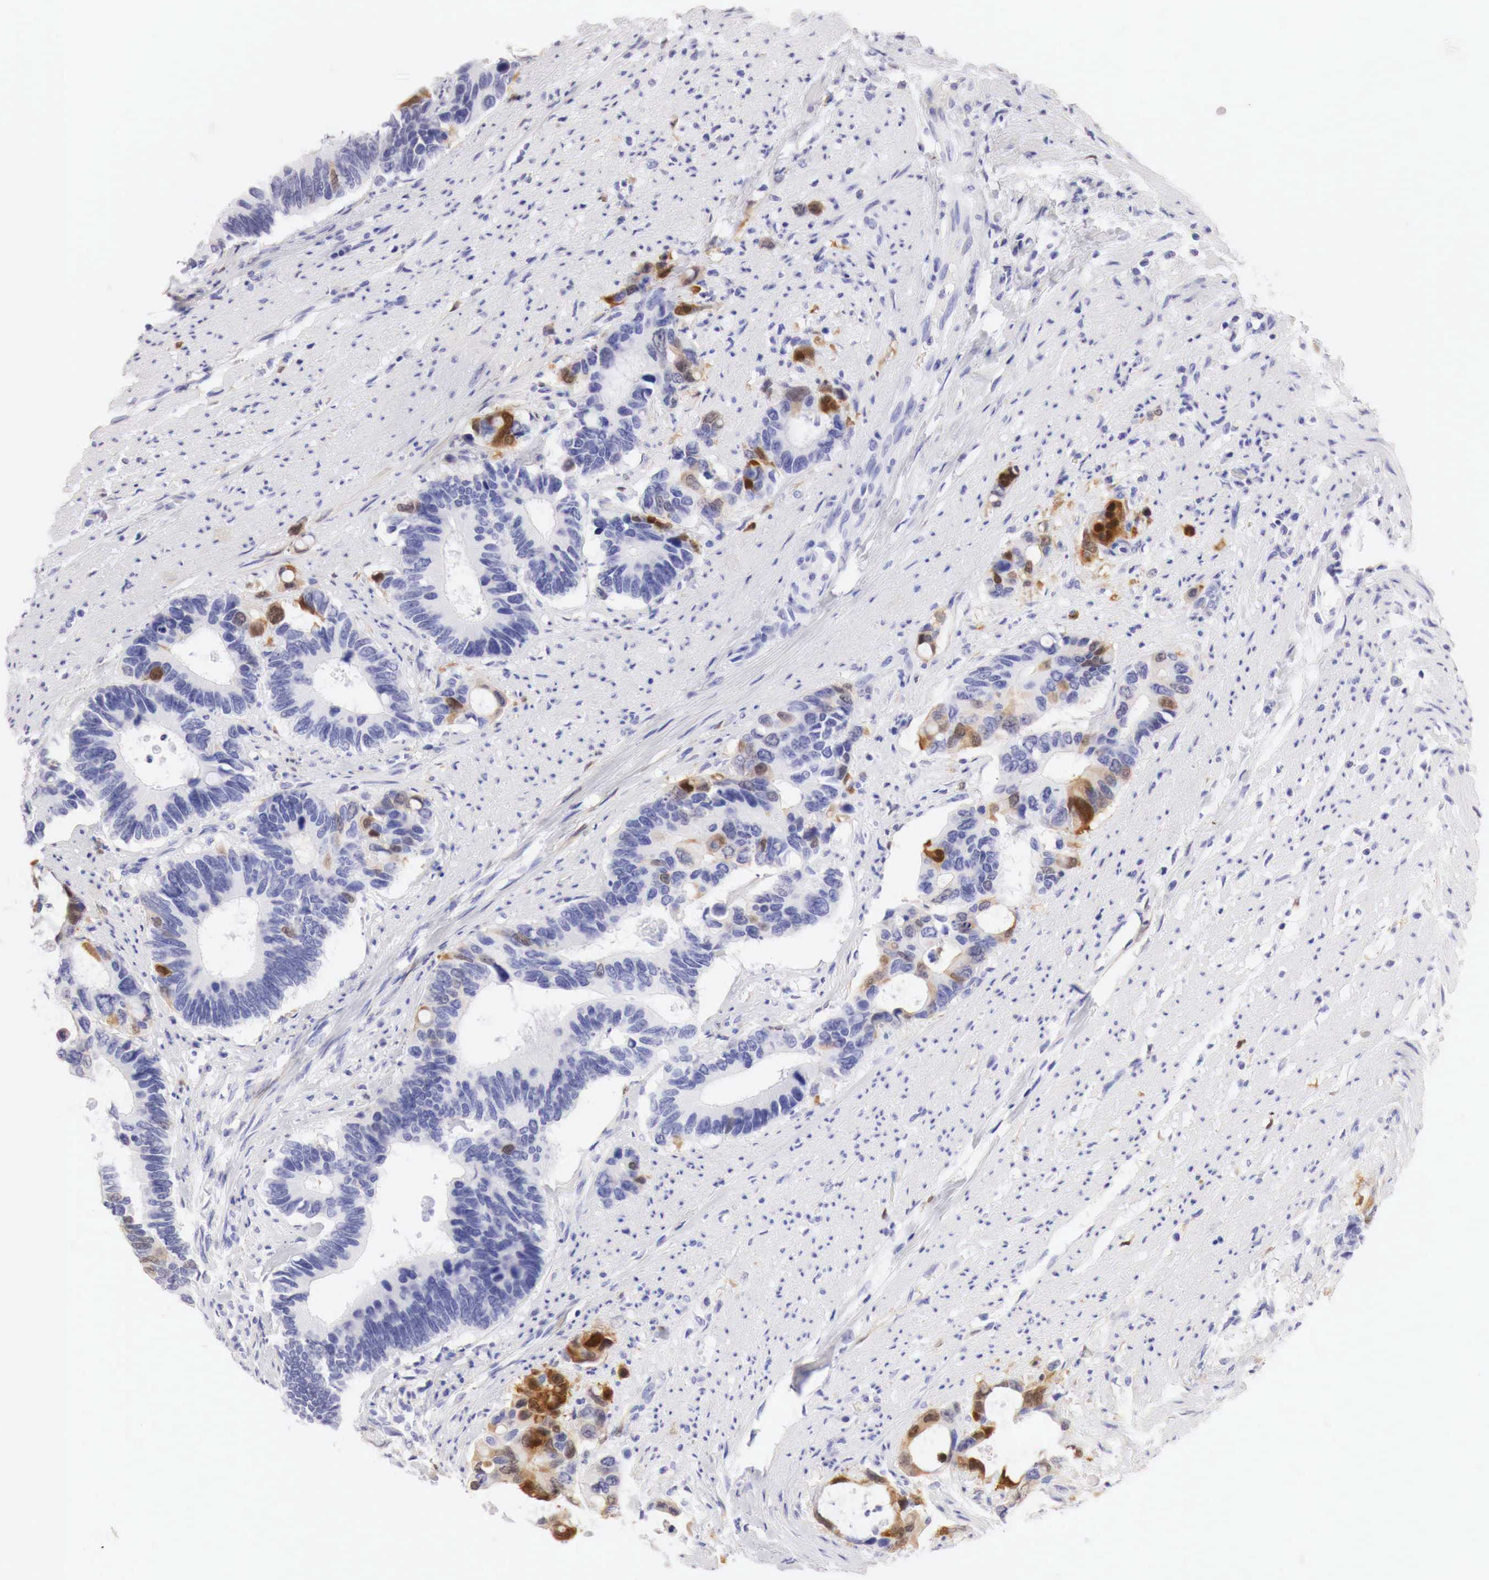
{"staining": {"intensity": "strong", "quantity": "<25%", "location": "cytoplasmic/membranous"}, "tissue": "colorectal cancer", "cell_type": "Tumor cells", "image_type": "cancer", "snomed": [{"axis": "morphology", "description": "Adenocarcinoma, NOS"}, {"axis": "topography", "description": "Colon"}], "caption": "A brown stain highlights strong cytoplasmic/membranous staining of a protein in human colorectal adenocarcinoma tumor cells.", "gene": "CDKN2A", "patient": {"sex": "male", "age": 49}}